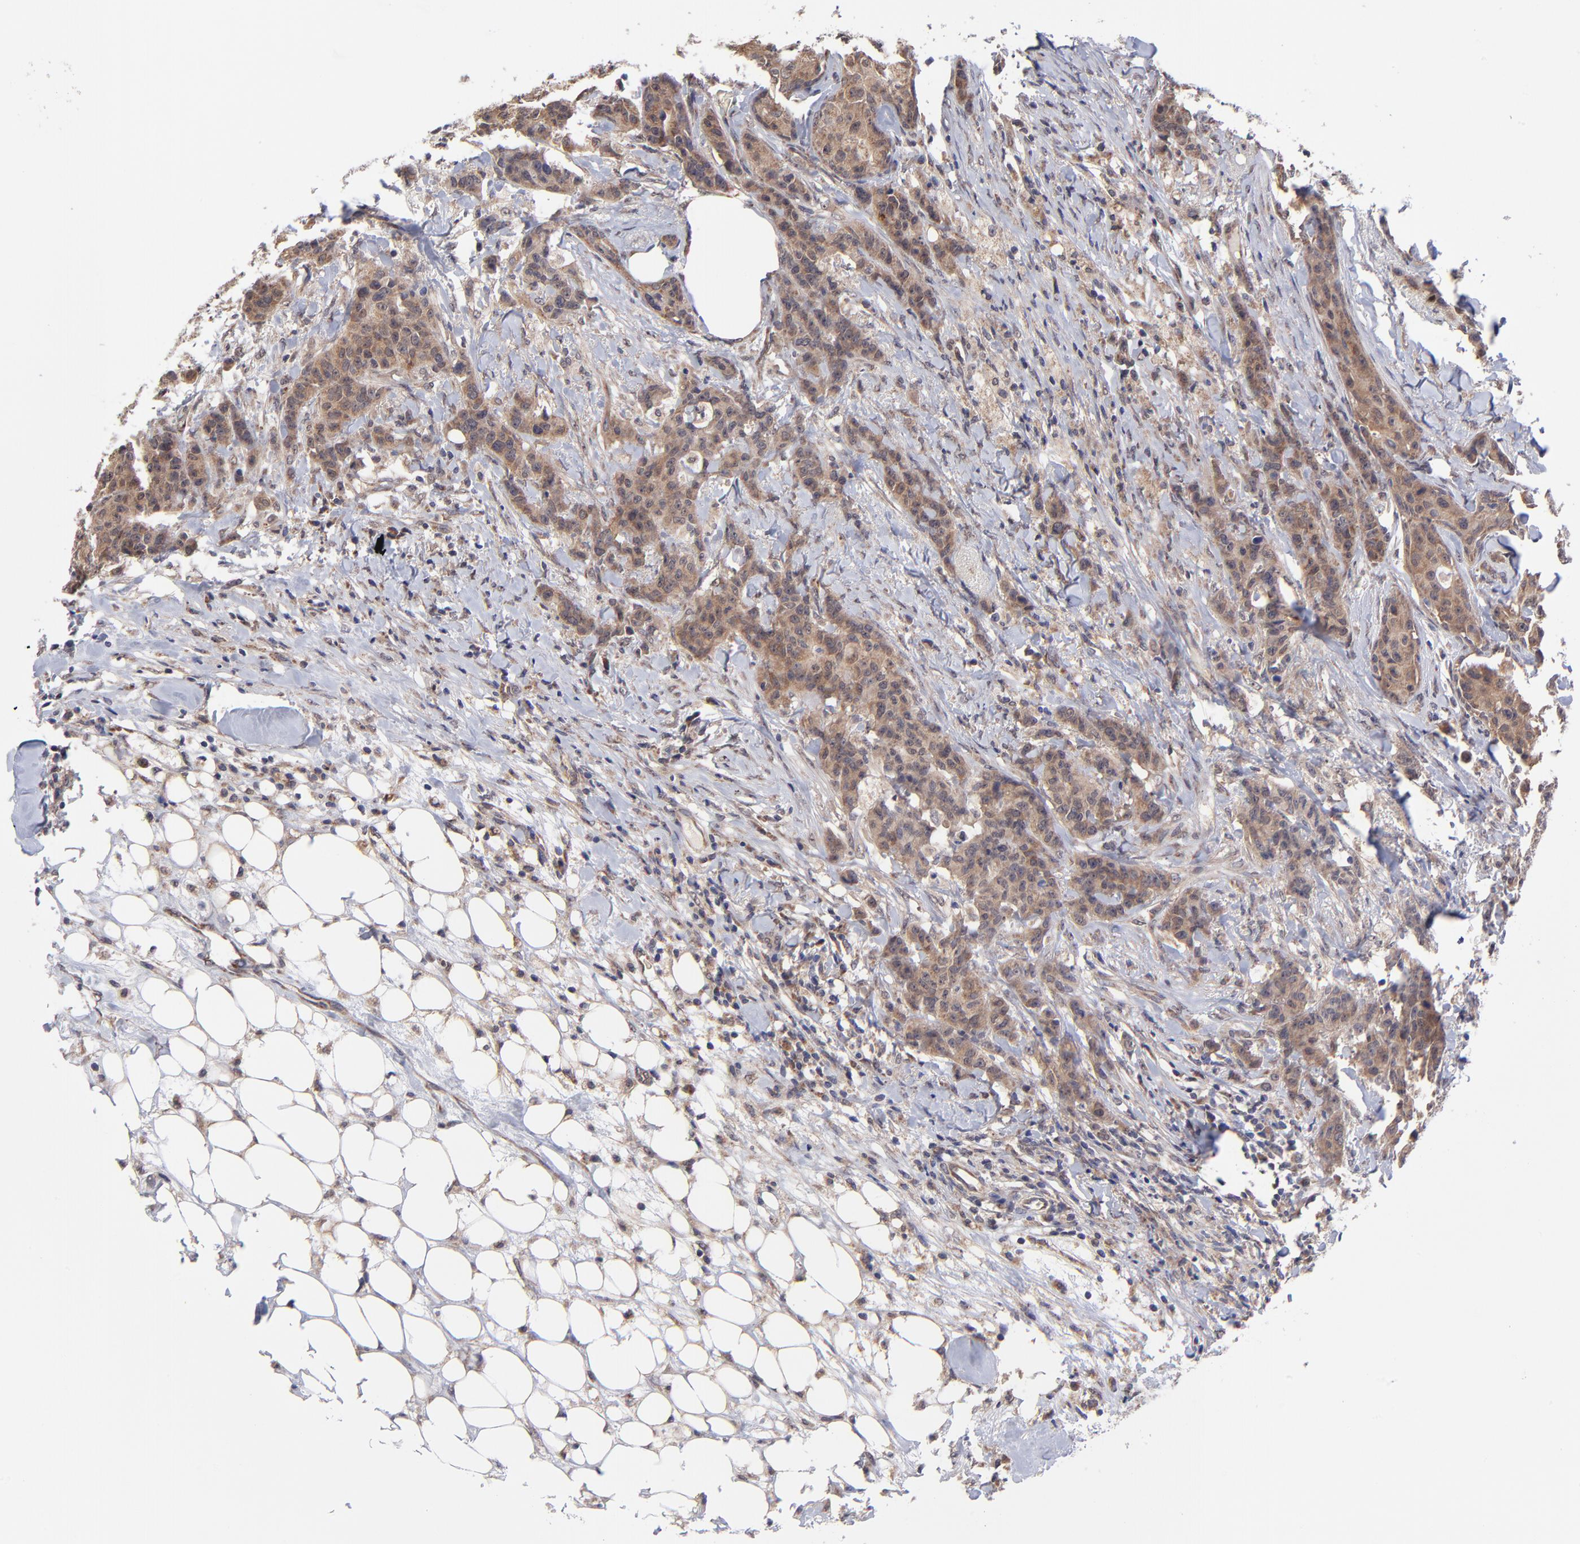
{"staining": {"intensity": "strong", "quantity": ">75%", "location": "cytoplasmic/membranous"}, "tissue": "breast cancer", "cell_type": "Tumor cells", "image_type": "cancer", "snomed": [{"axis": "morphology", "description": "Duct carcinoma"}, {"axis": "topography", "description": "Breast"}], "caption": "The histopathology image reveals staining of breast intraductal carcinoma, revealing strong cytoplasmic/membranous protein expression (brown color) within tumor cells. The staining is performed using DAB brown chromogen to label protein expression. The nuclei are counter-stained blue using hematoxylin.", "gene": "UBE2H", "patient": {"sex": "female", "age": 40}}